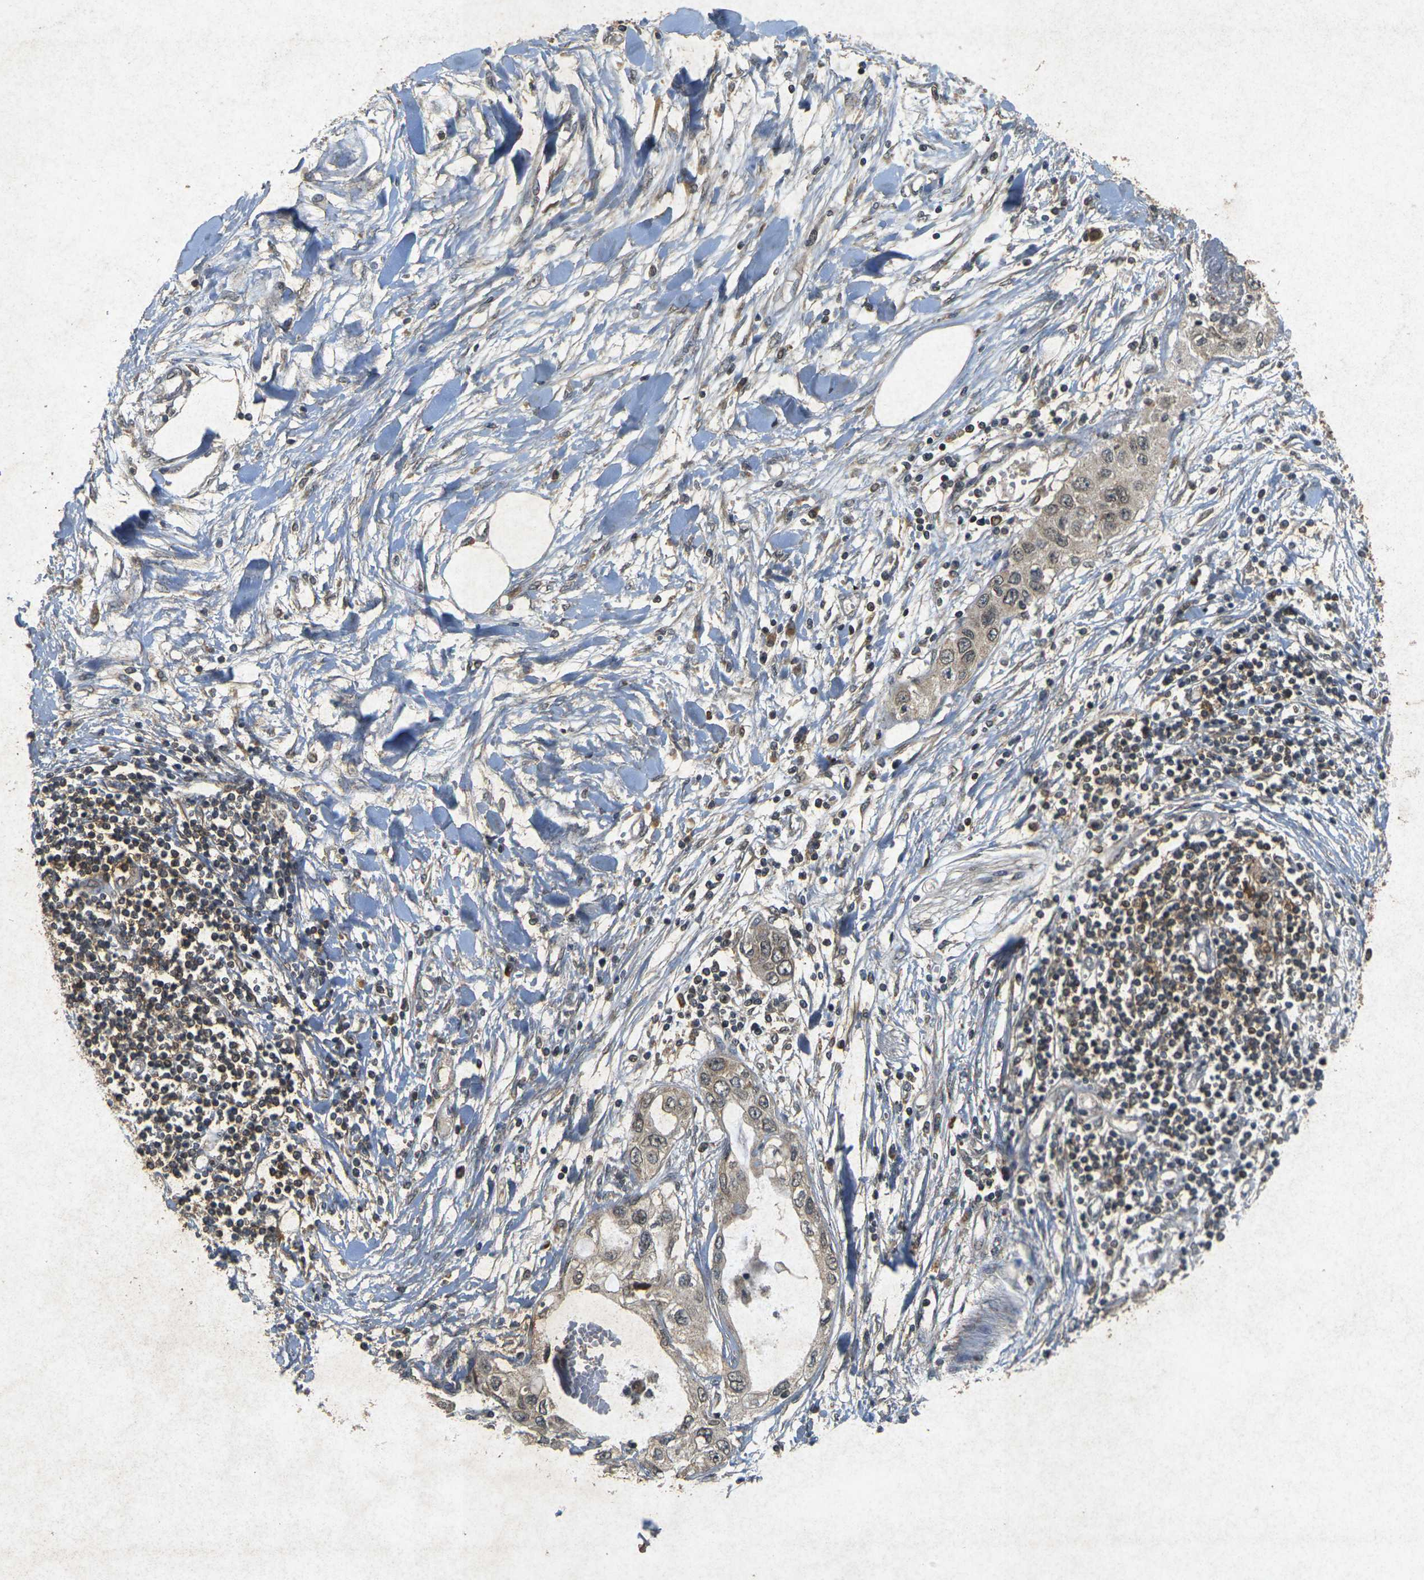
{"staining": {"intensity": "weak", "quantity": "25%-75%", "location": "cytoplasmic/membranous"}, "tissue": "pancreatic cancer", "cell_type": "Tumor cells", "image_type": "cancer", "snomed": [{"axis": "morphology", "description": "Adenocarcinoma, NOS"}, {"axis": "topography", "description": "Pancreas"}], "caption": "DAB (3,3'-diaminobenzidine) immunohistochemical staining of human pancreatic cancer exhibits weak cytoplasmic/membranous protein staining in approximately 25%-75% of tumor cells.", "gene": "ERN1", "patient": {"sex": "female", "age": 70}}